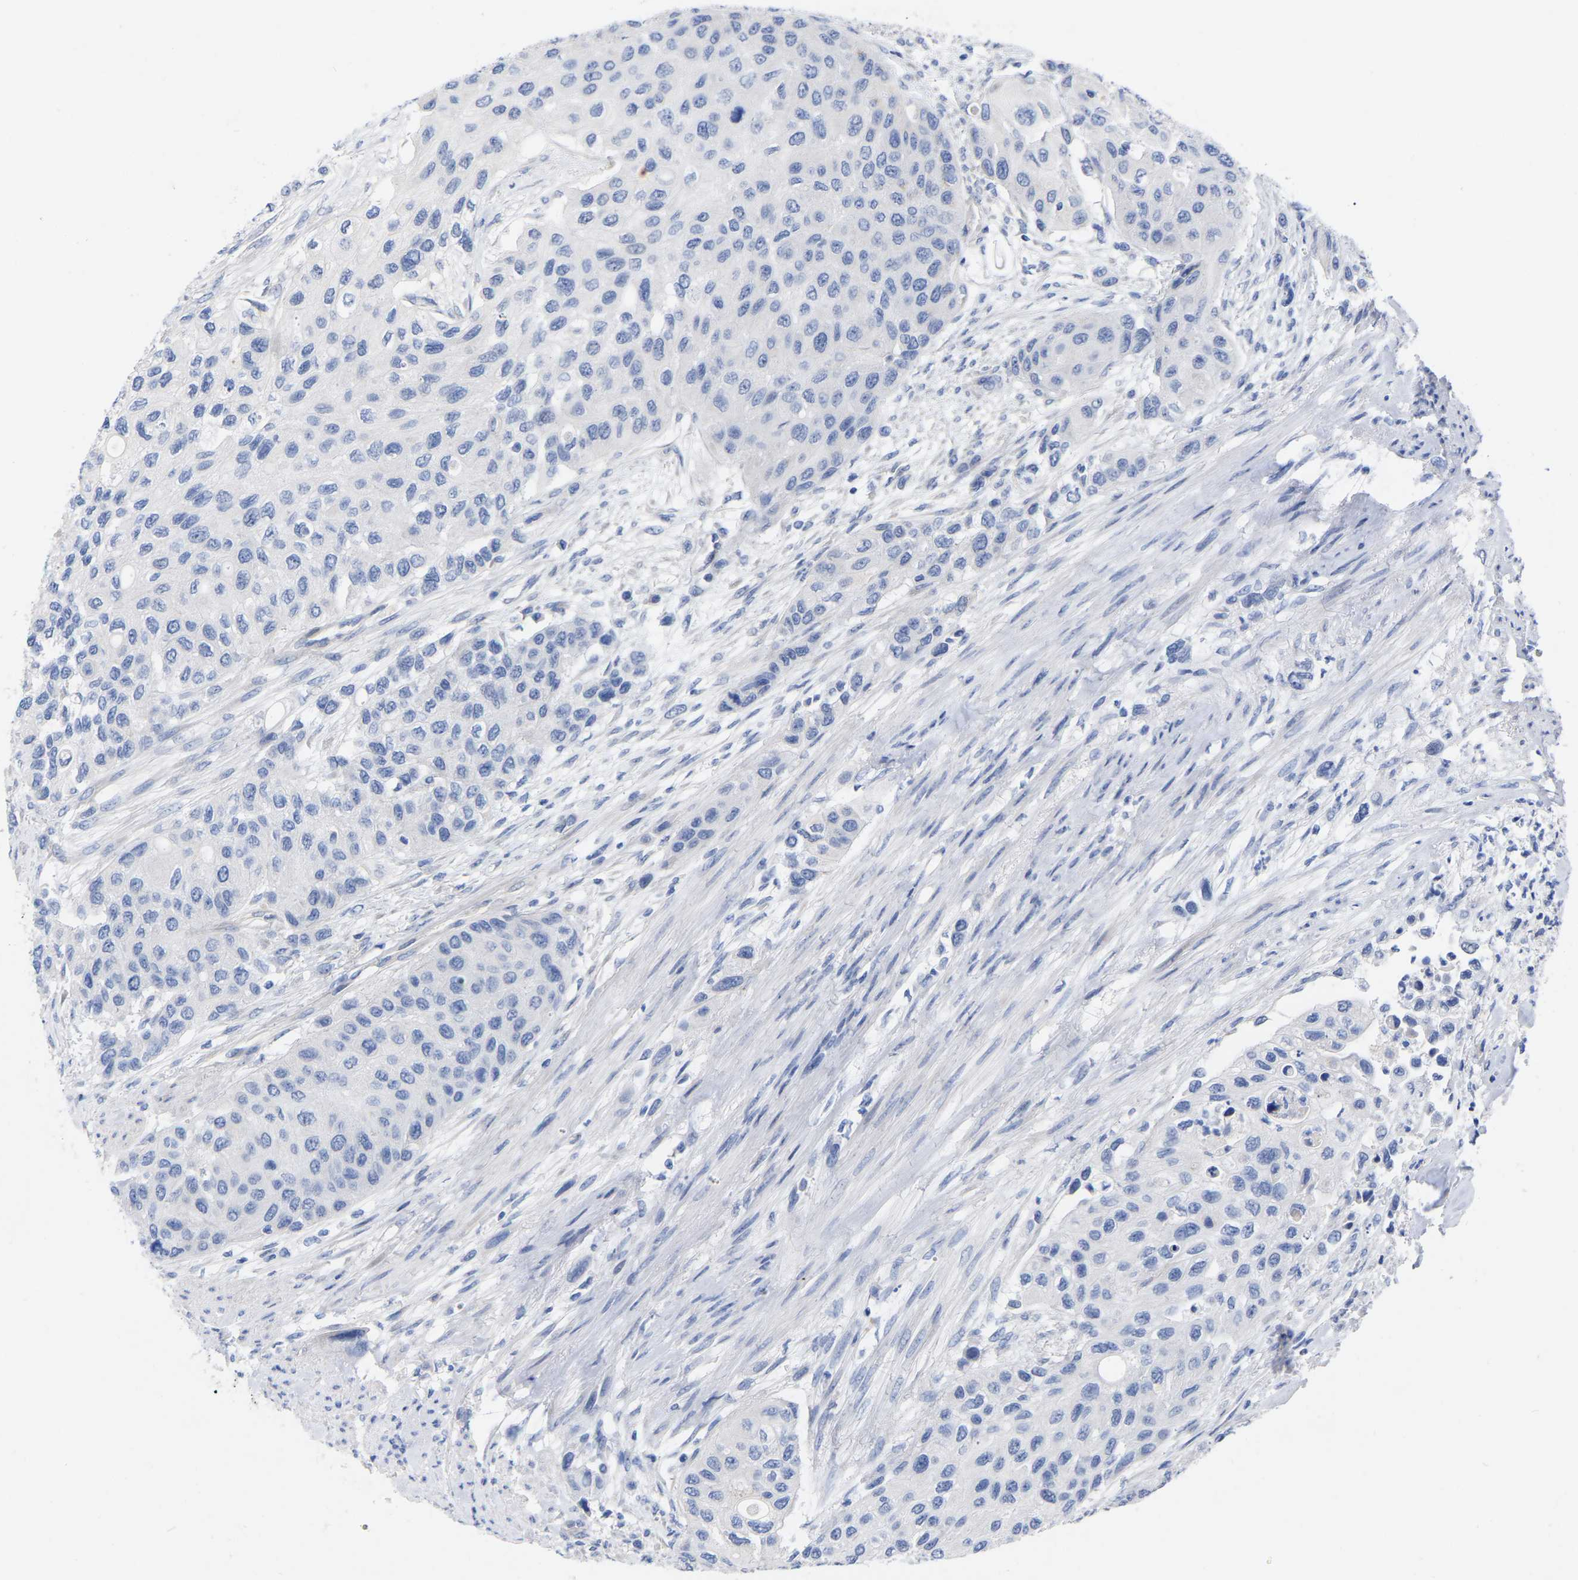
{"staining": {"intensity": "negative", "quantity": "none", "location": "none"}, "tissue": "urothelial cancer", "cell_type": "Tumor cells", "image_type": "cancer", "snomed": [{"axis": "morphology", "description": "Urothelial carcinoma, High grade"}, {"axis": "topography", "description": "Urinary bladder"}], "caption": "IHC of human high-grade urothelial carcinoma reveals no staining in tumor cells.", "gene": "HAPLN1", "patient": {"sex": "female", "age": 56}}